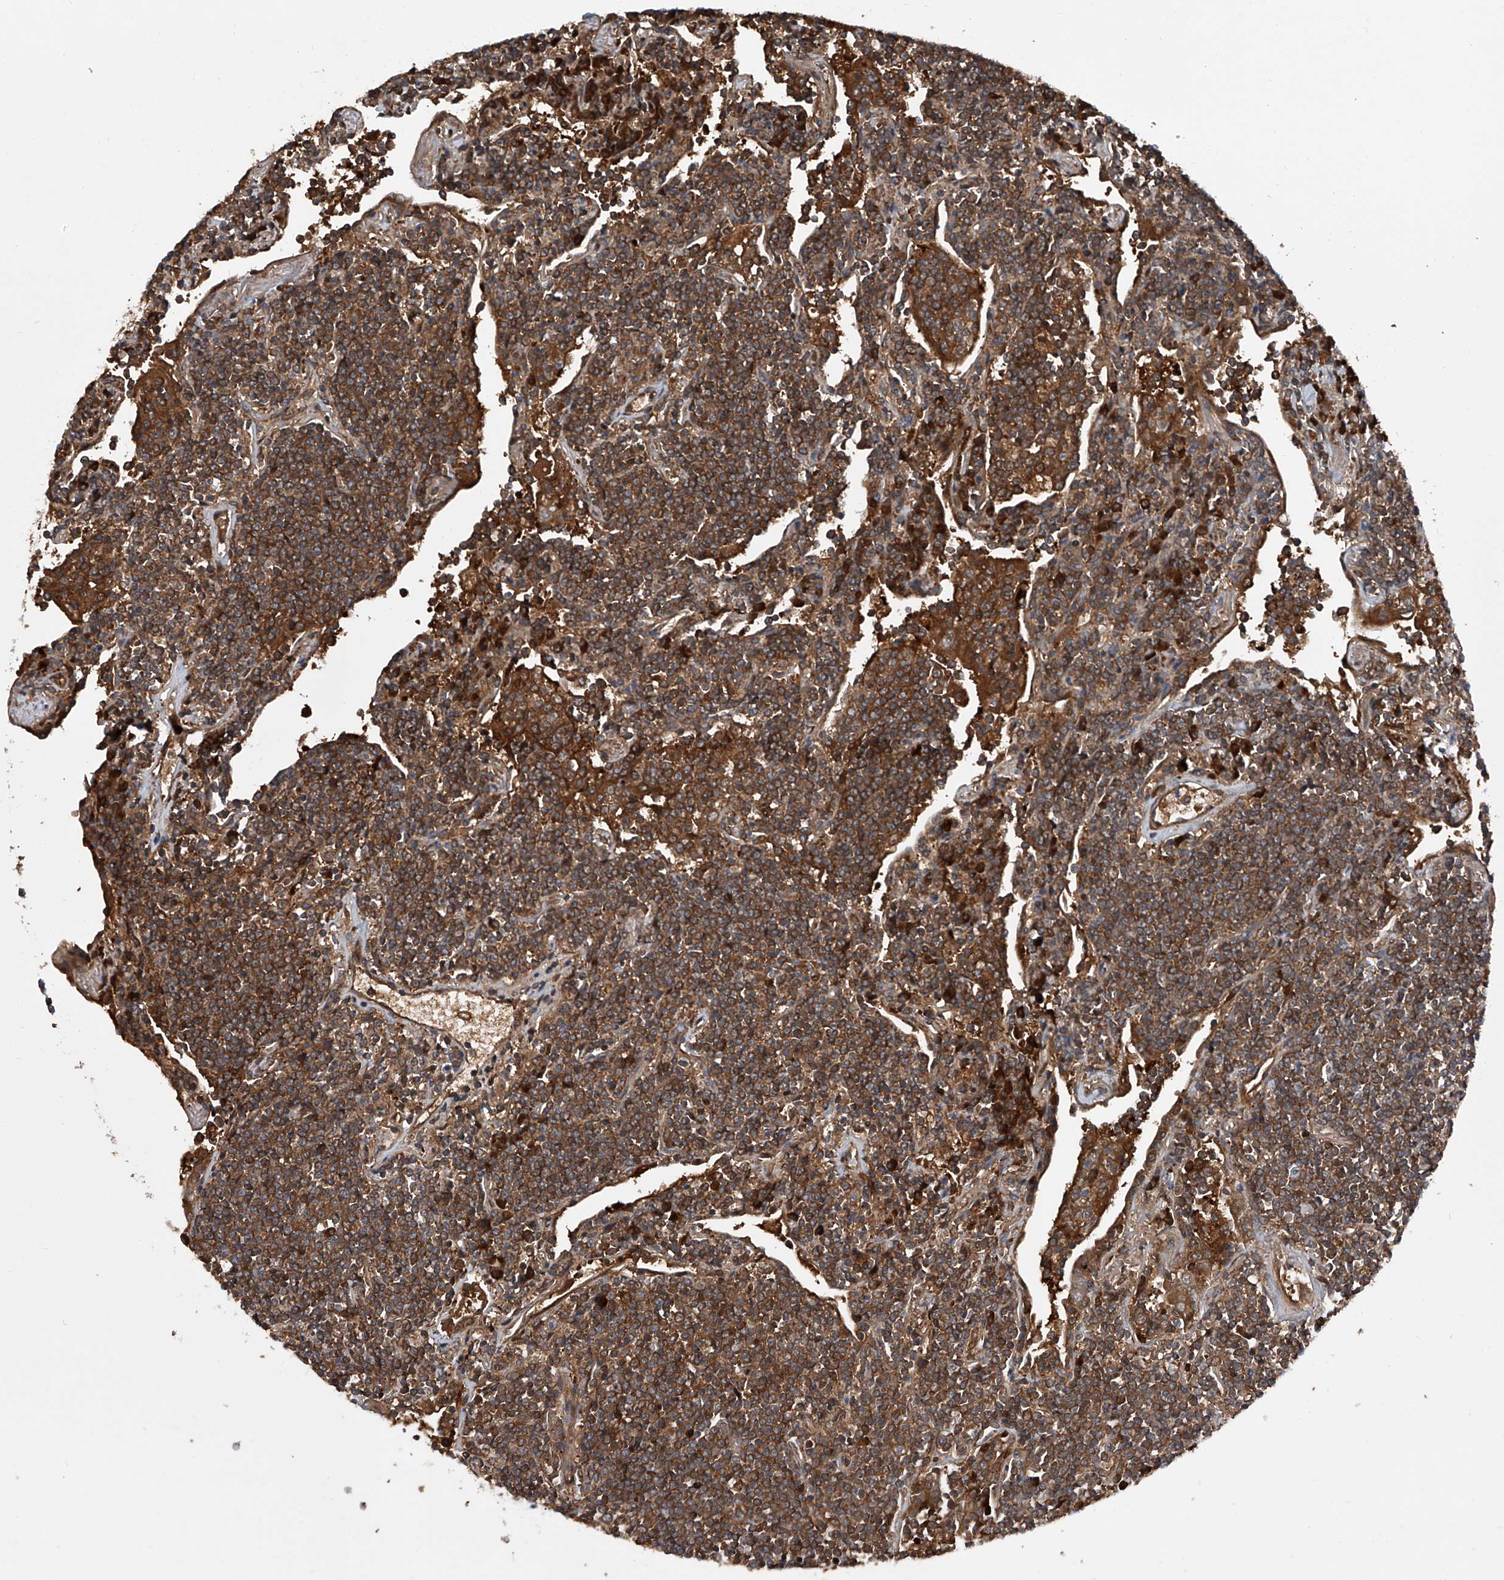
{"staining": {"intensity": "moderate", "quantity": ">75%", "location": "cytoplasmic/membranous"}, "tissue": "lymphoma", "cell_type": "Tumor cells", "image_type": "cancer", "snomed": [{"axis": "morphology", "description": "Malignant lymphoma, non-Hodgkin's type, Low grade"}, {"axis": "topography", "description": "Lung"}], "caption": "Lymphoma stained for a protein (brown) shows moderate cytoplasmic/membranous positive staining in approximately >75% of tumor cells.", "gene": "ASCC3", "patient": {"sex": "female", "age": 71}}